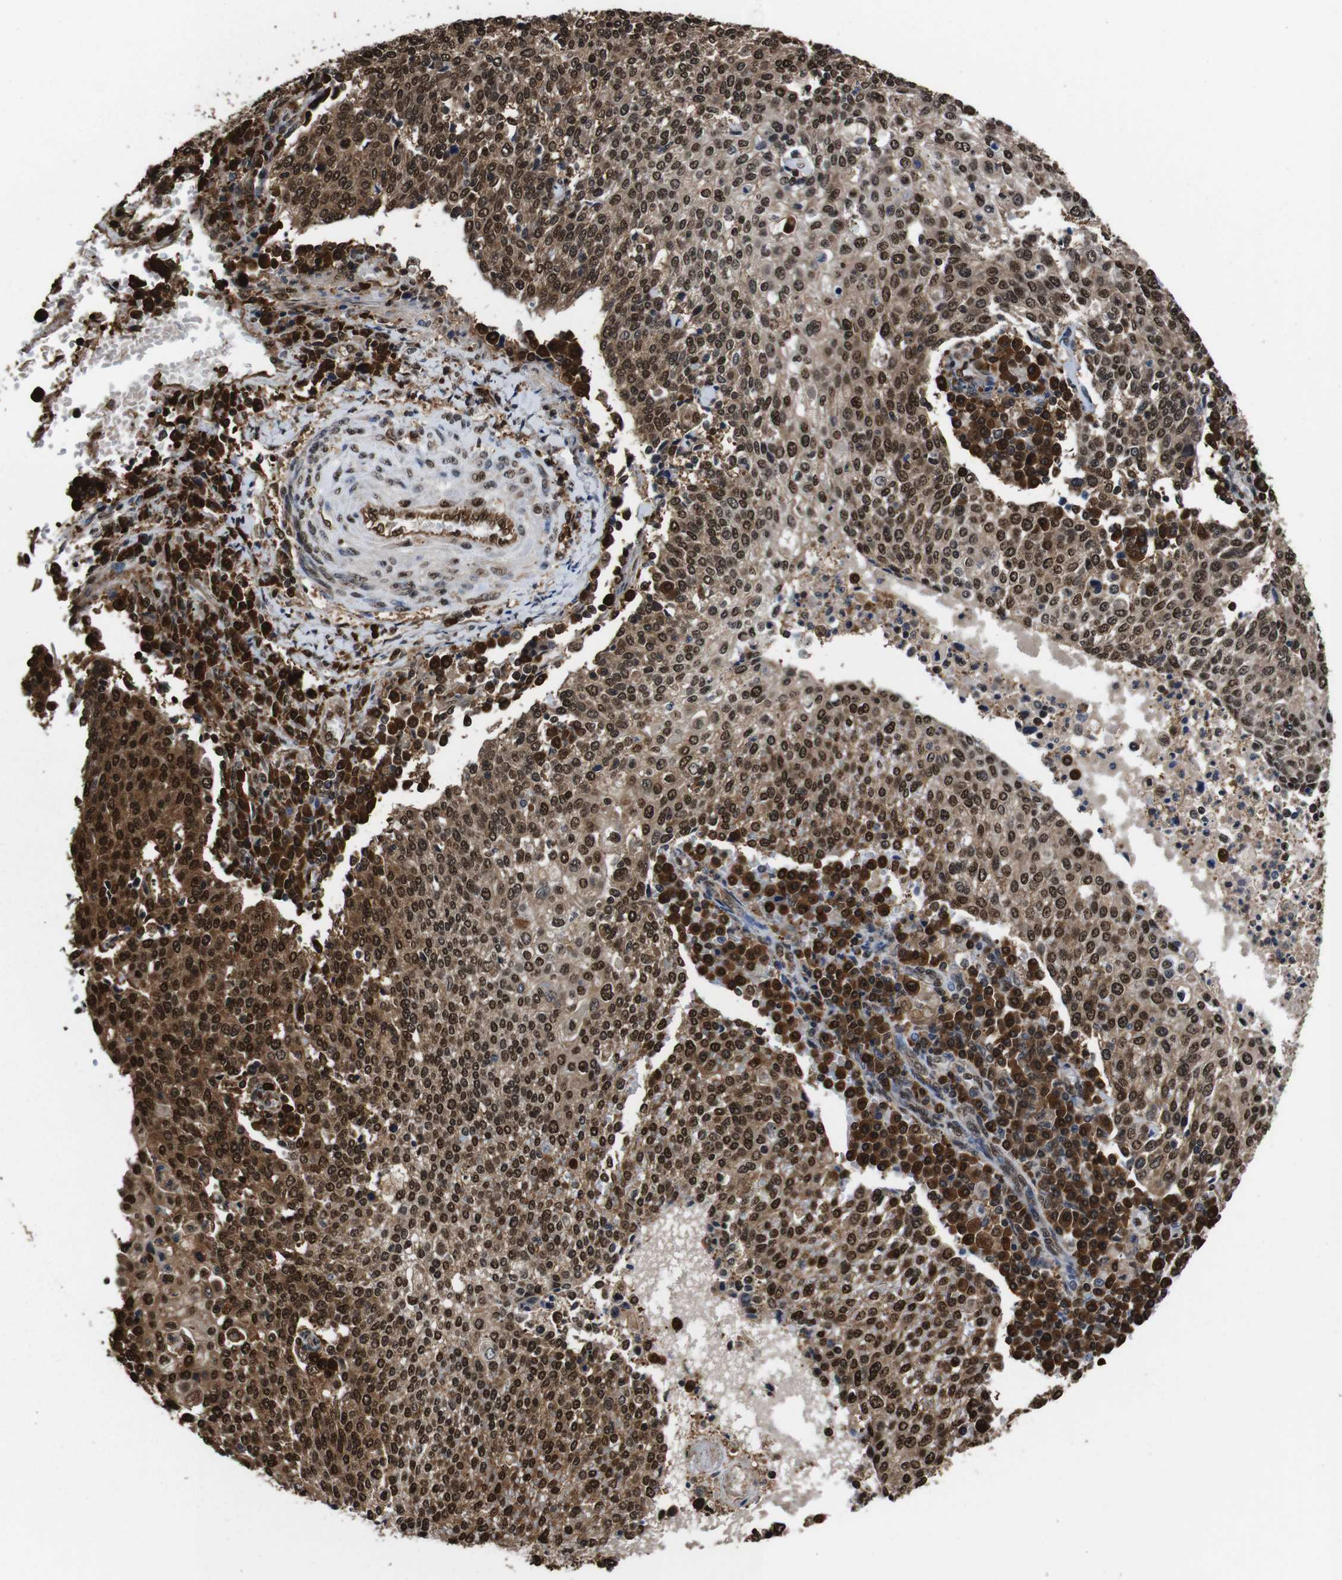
{"staining": {"intensity": "strong", "quantity": ">75%", "location": "cytoplasmic/membranous,nuclear"}, "tissue": "cervical cancer", "cell_type": "Tumor cells", "image_type": "cancer", "snomed": [{"axis": "morphology", "description": "Squamous cell carcinoma, NOS"}, {"axis": "topography", "description": "Cervix"}], "caption": "Cervical cancer (squamous cell carcinoma) stained with a protein marker displays strong staining in tumor cells.", "gene": "VCP", "patient": {"sex": "female", "age": 40}}